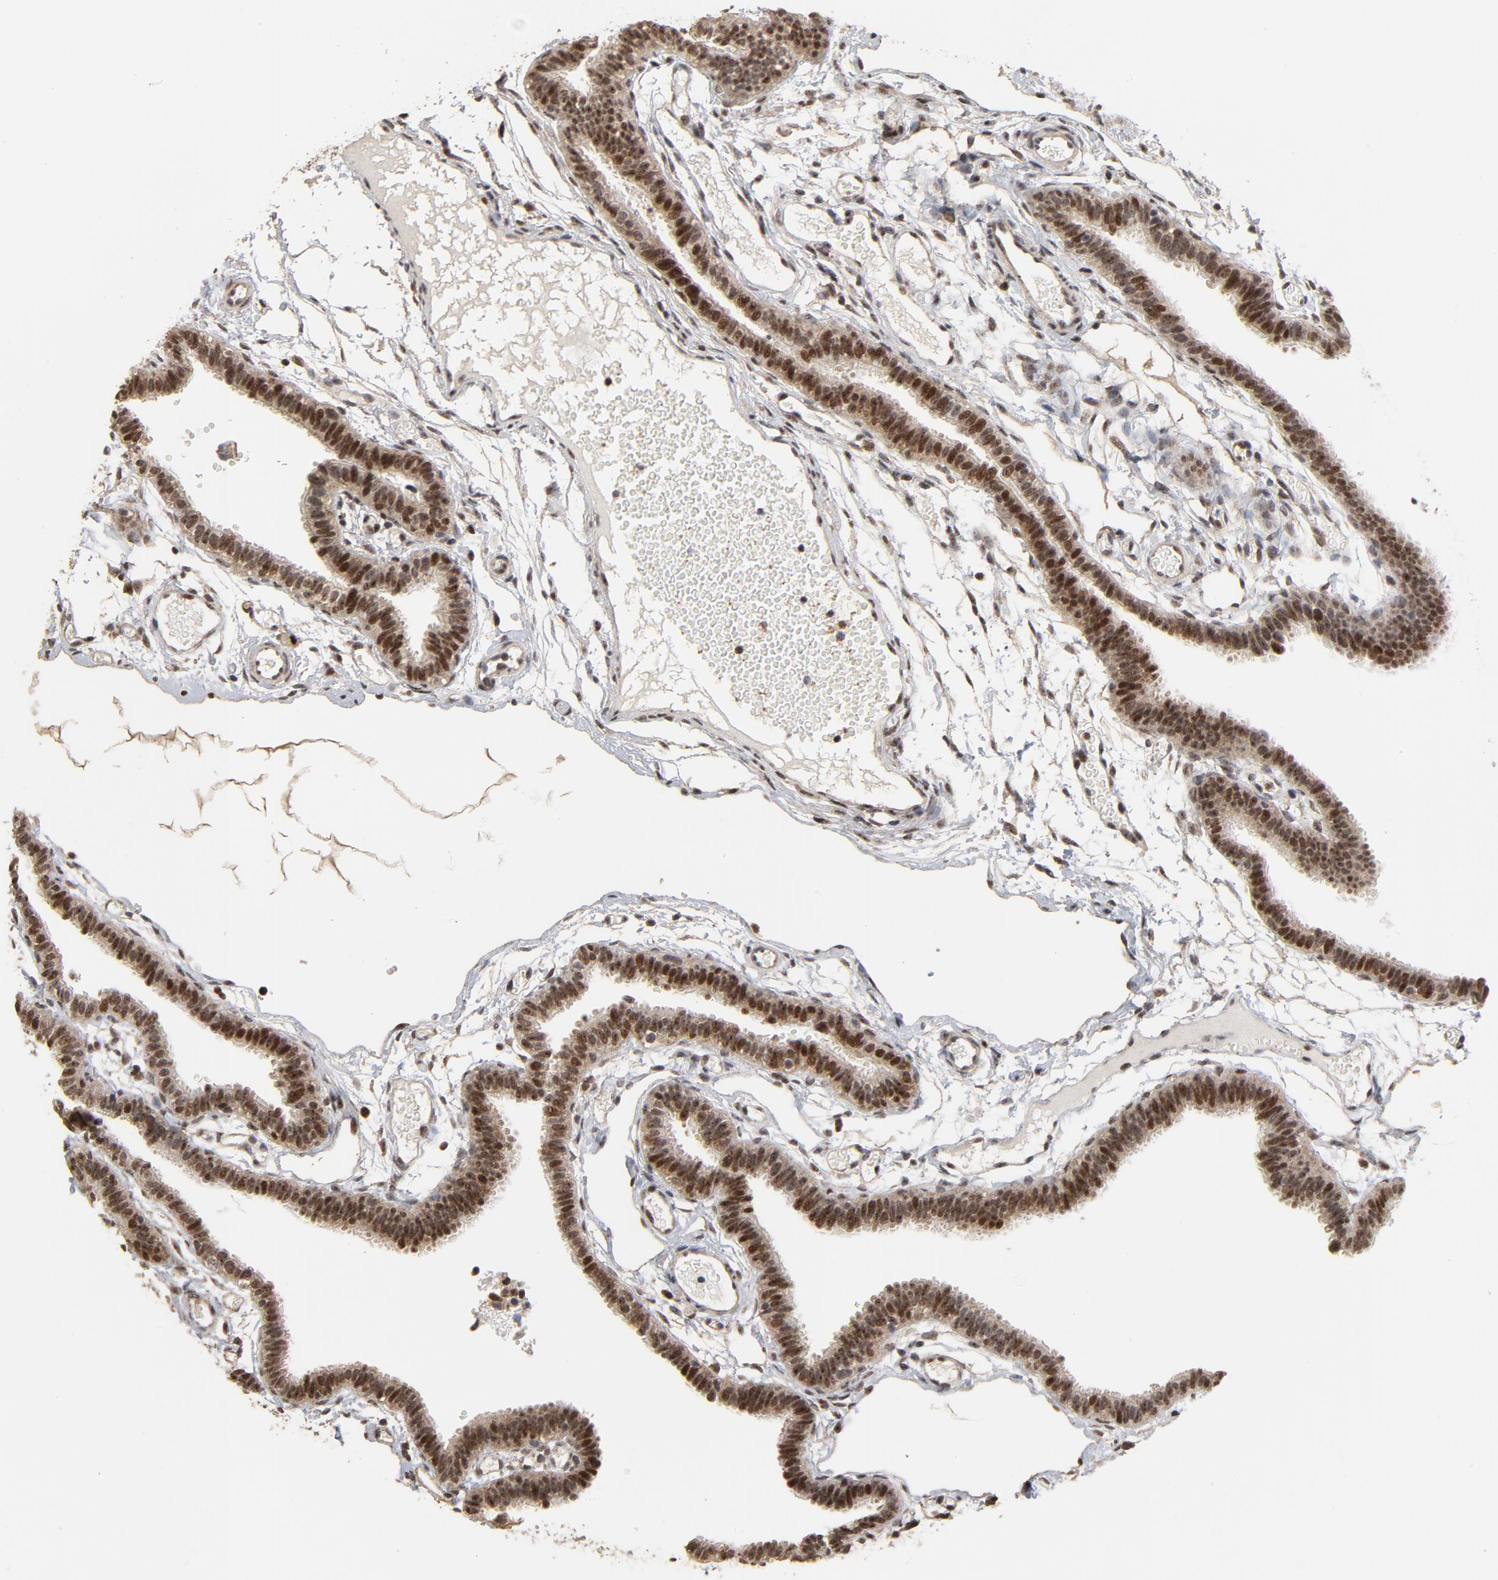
{"staining": {"intensity": "strong", "quantity": ">75%", "location": "nuclear"}, "tissue": "fallopian tube", "cell_type": "Glandular cells", "image_type": "normal", "snomed": [{"axis": "morphology", "description": "Normal tissue, NOS"}, {"axis": "topography", "description": "Fallopian tube"}], "caption": "This is an image of immunohistochemistry (IHC) staining of benign fallopian tube, which shows strong expression in the nuclear of glandular cells.", "gene": "TP53RK", "patient": {"sex": "female", "age": 29}}